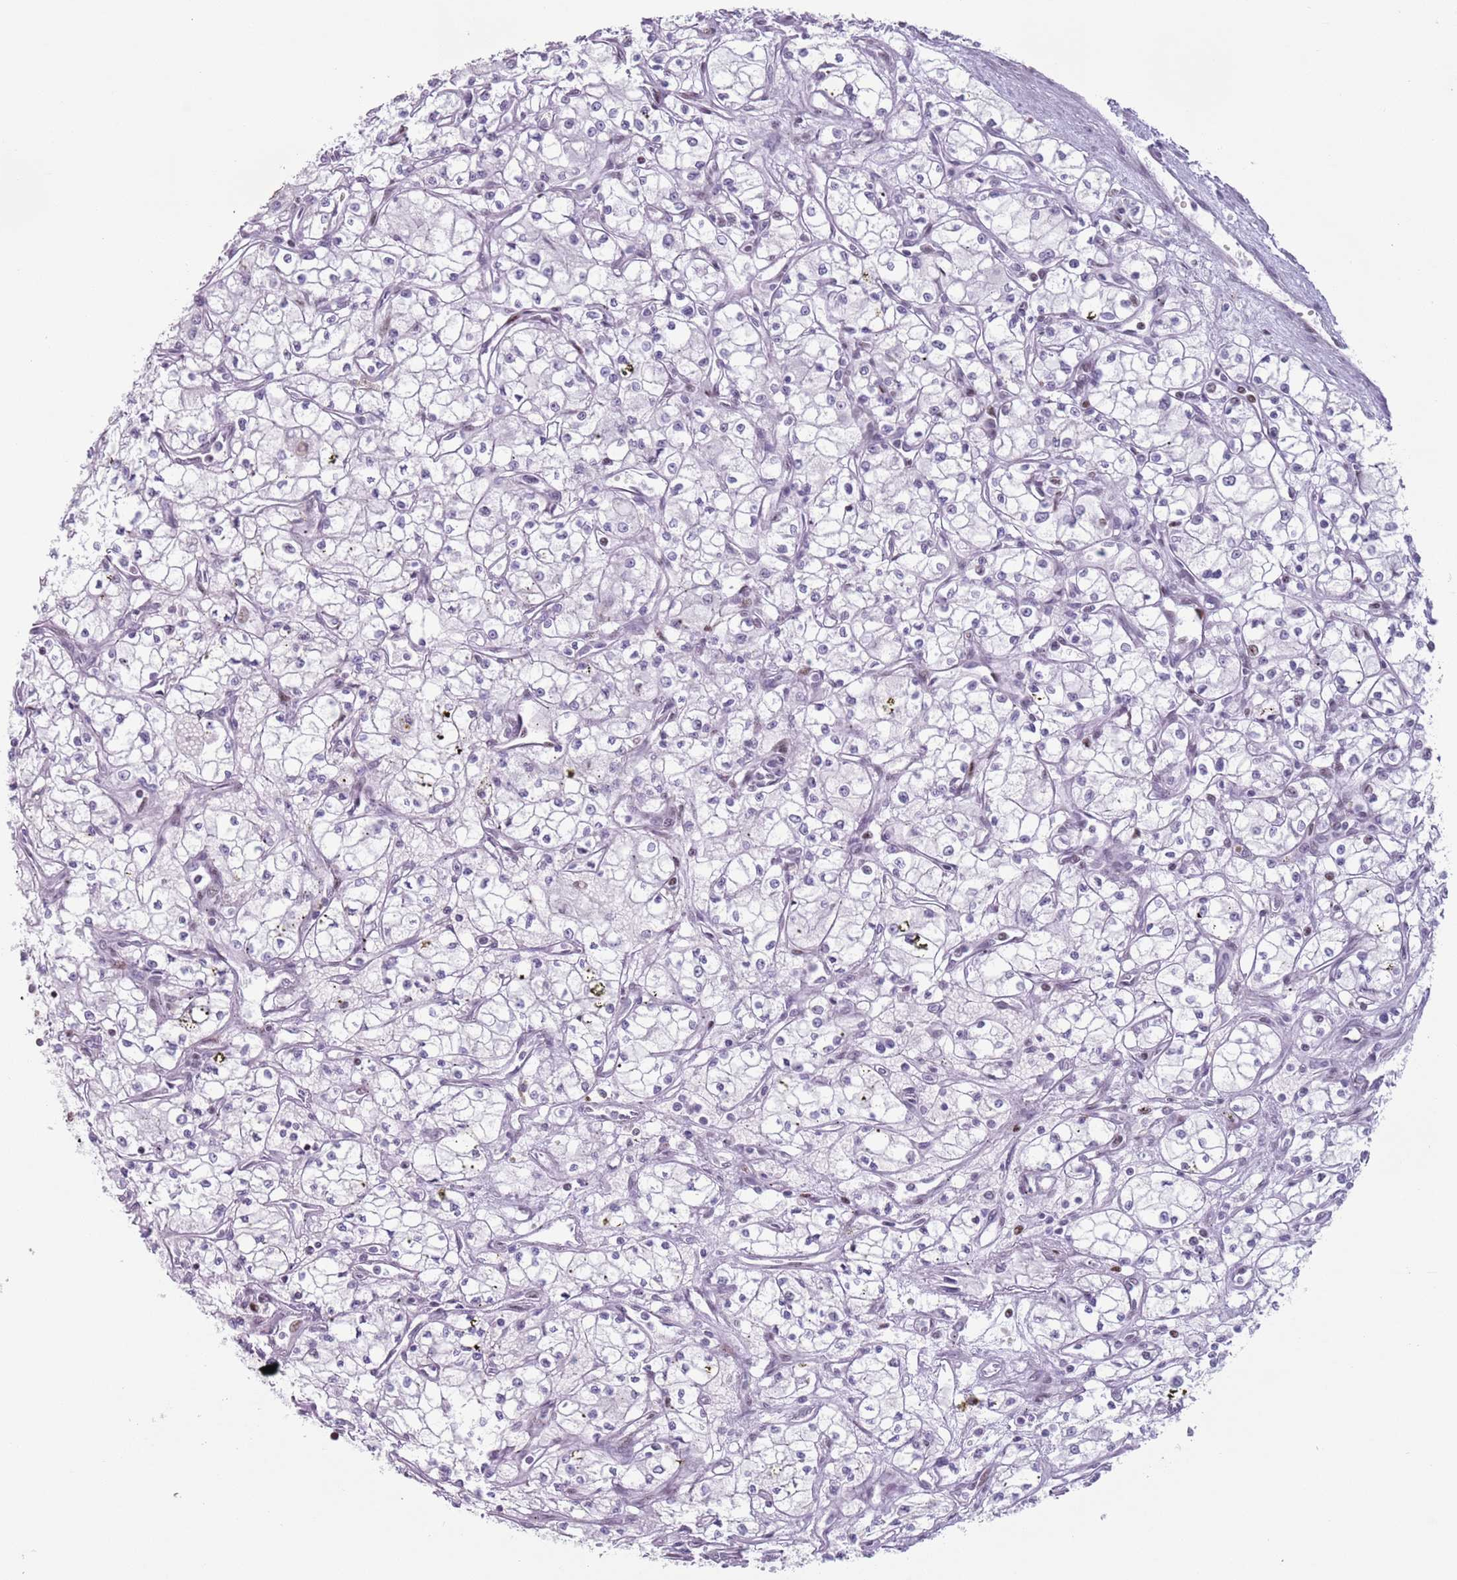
{"staining": {"intensity": "negative", "quantity": "none", "location": "none"}, "tissue": "renal cancer", "cell_type": "Tumor cells", "image_type": "cancer", "snomed": [{"axis": "morphology", "description": "Adenocarcinoma, NOS"}, {"axis": "topography", "description": "Kidney"}], "caption": "This is an immunohistochemistry (IHC) micrograph of renal cancer. There is no expression in tumor cells.", "gene": "FAM104B", "patient": {"sex": "male", "age": 59}}